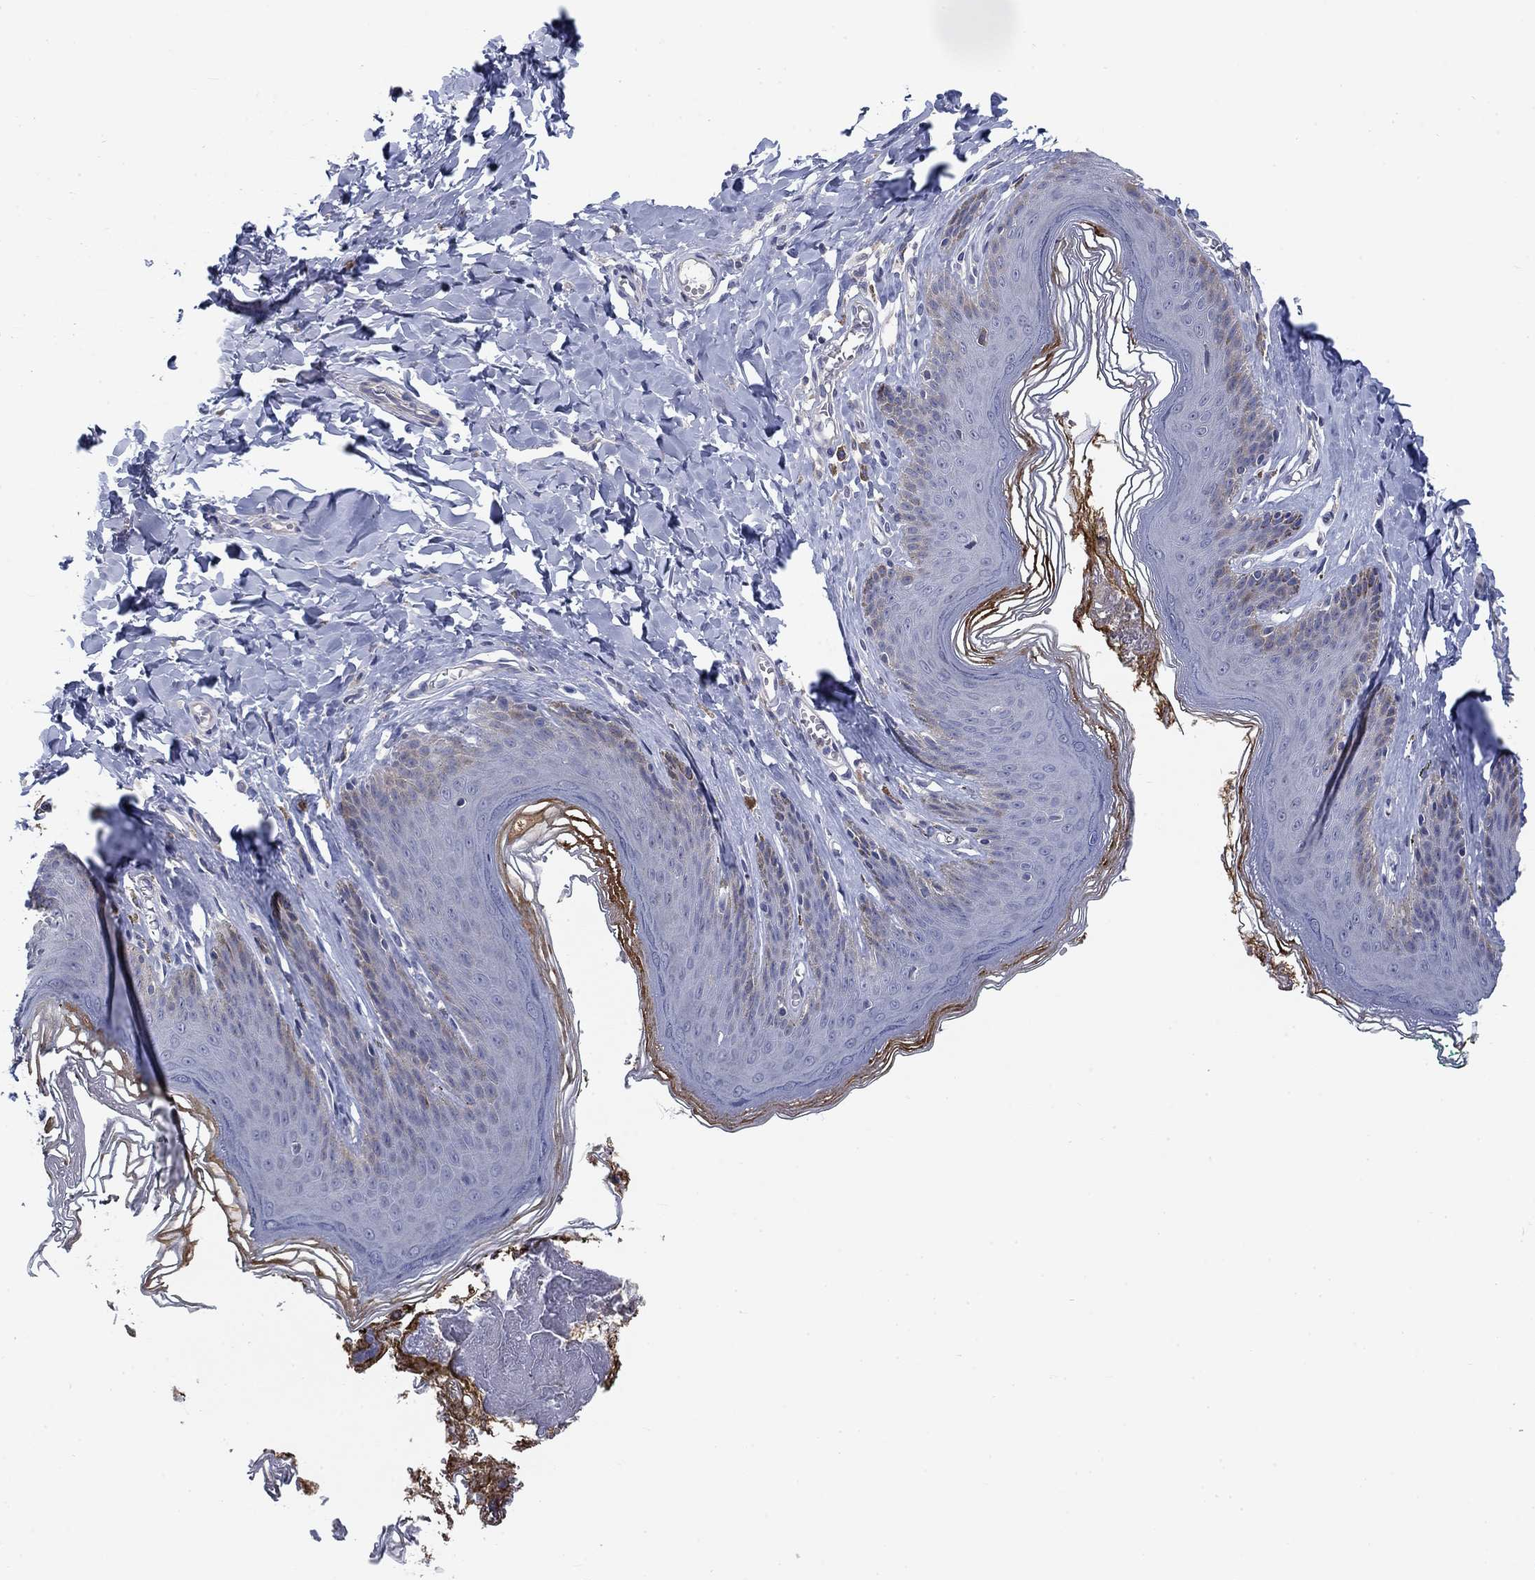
{"staining": {"intensity": "negative", "quantity": "none", "location": "none"}, "tissue": "skin", "cell_type": "Epidermal cells", "image_type": "normal", "snomed": [{"axis": "morphology", "description": "Normal tissue, NOS"}, {"axis": "topography", "description": "Vulva"}, {"axis": "topography", "description": "Peripheral nerve tissue"}], "caption": "A high-resolution histopathology image shows immunohistochemistry staining of normal skin, which shows no significant staining in epidermal cells.", "gene": "KIF15", "patient": {"sex": "female", "age": 66}}